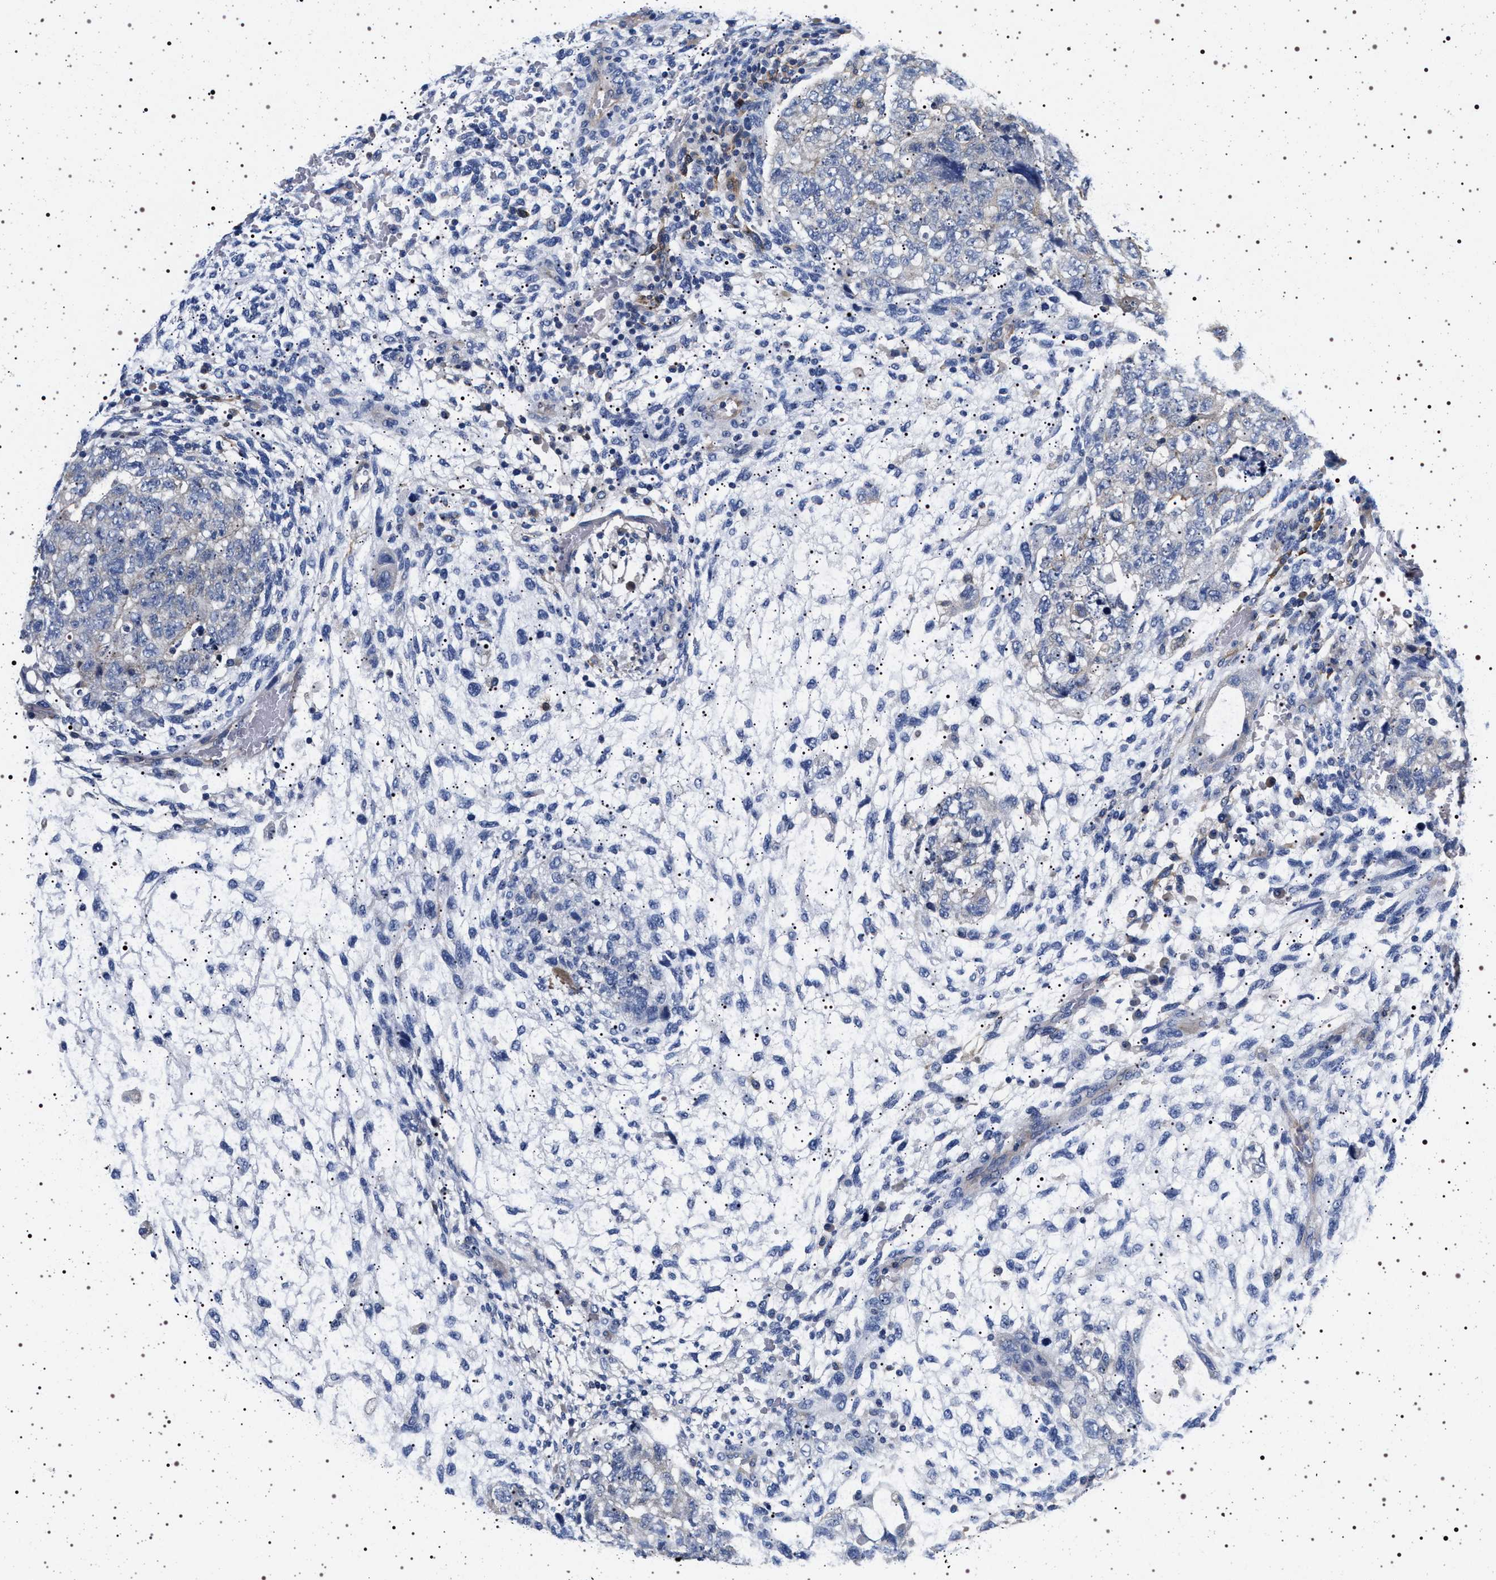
{"staining": {"intensity": "negative", "quantity": "none", "location": "none"}, "tissue": "testis cancer", "cell_type": "Tumor cells", "image_type": "cancer", "snomed": [{"axis": "morphology", "description": "Carcinoma, Embryonal, NOS"}, {"axis": "topography", "description": "Testis"}], "caption": "Immunohistochemistry (IHC) micrograph of neoplastic tissue: testis cancer (embryonal carcinoma) stained with DAB reveals no significant protein expression in tumor cells. Nuclei are stained in blue.", "gene": "HSD17B1", "patient": {"sex": "male", "age": 36}}